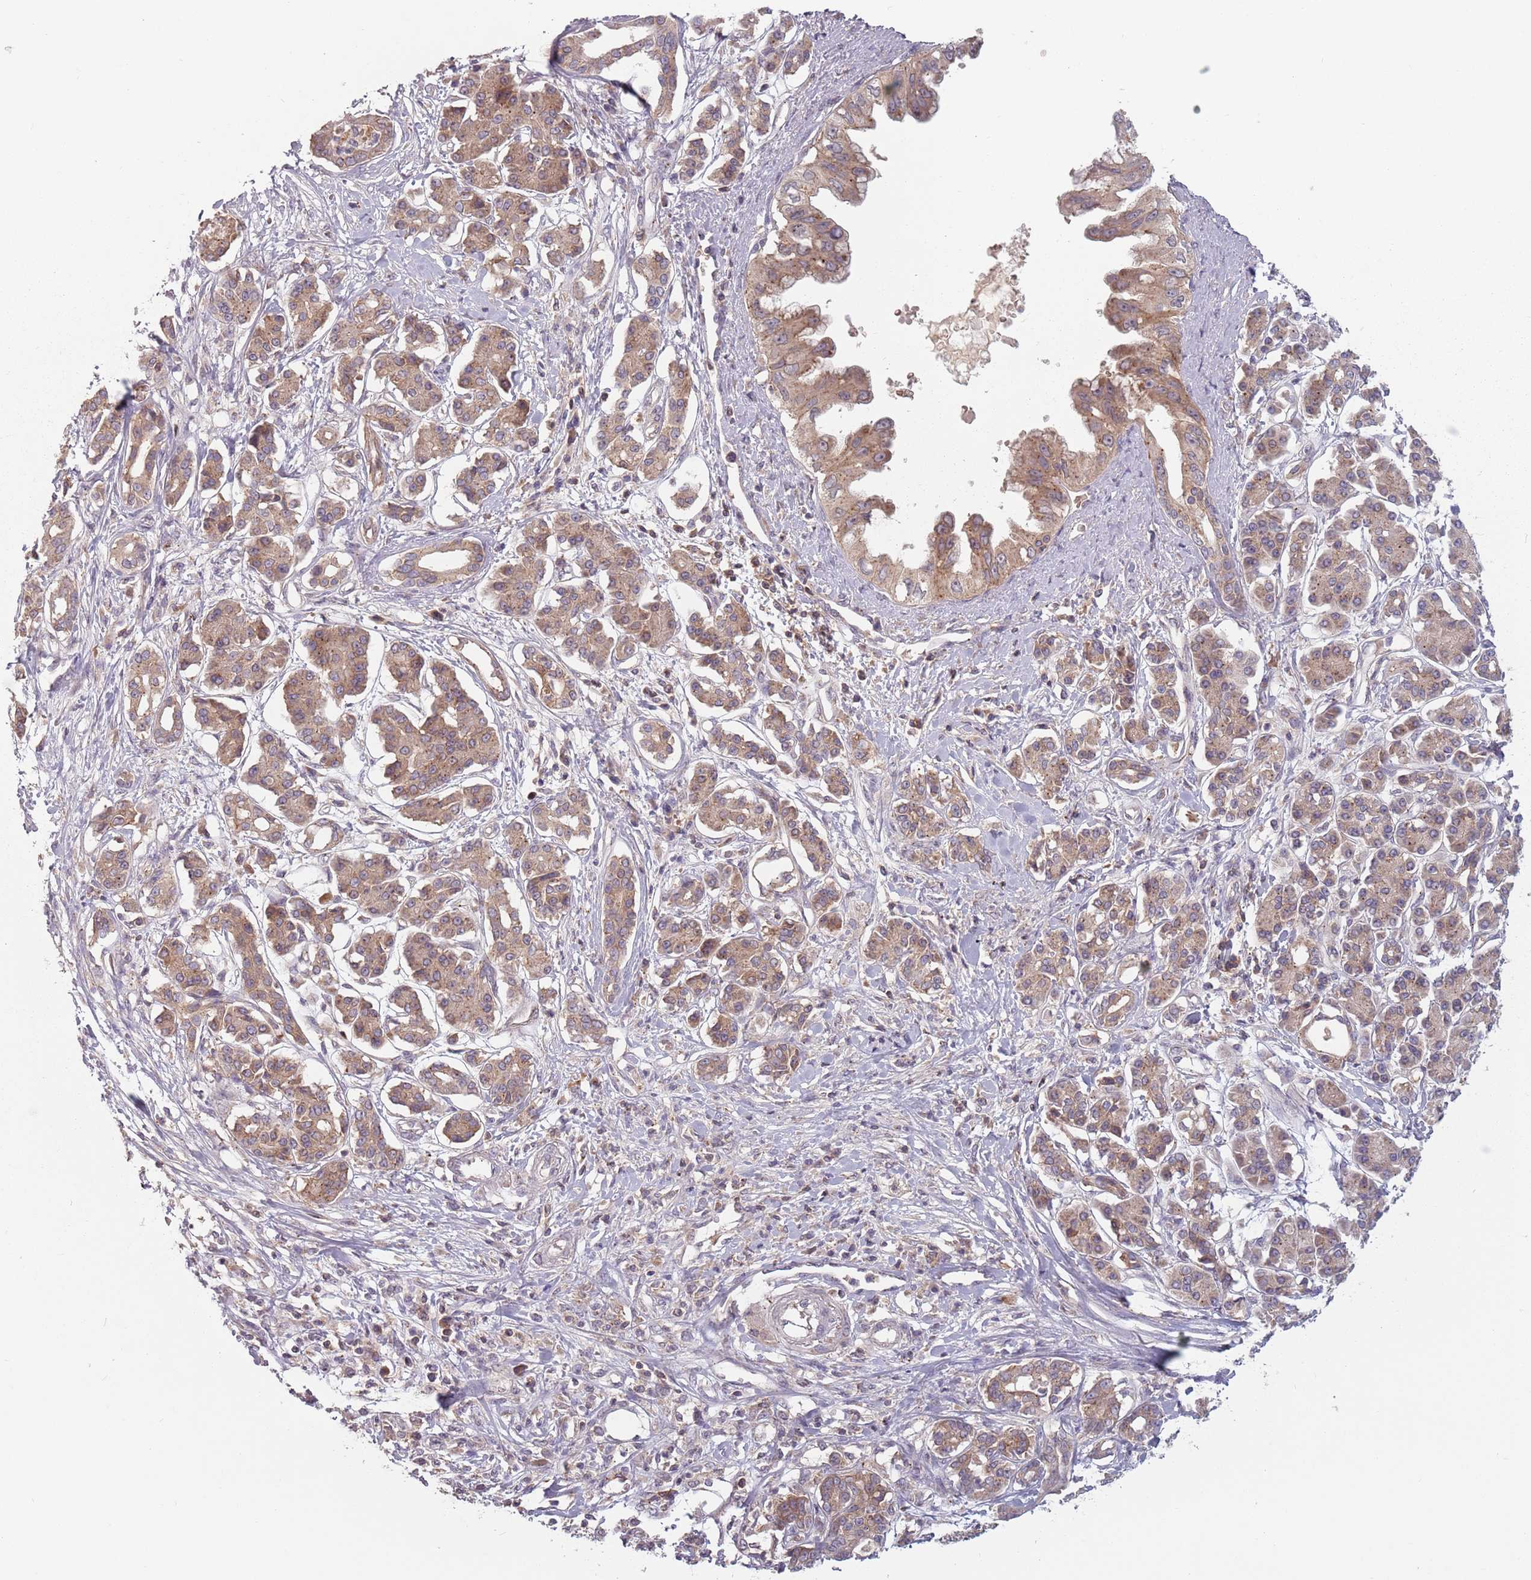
{"staining": {"intensity": "moderate", "quantity": ">75%", "location": "cytoplasmic/membranous"}, "tissue": "pancreatic cancer", "cell_type": "Tumor cells", "image_type": "cancer", "snomed": [{"axis": "morphology", "description": "Adenocarcinoma, NOS"}, {"axis": "topography", "description": "Pancreas"}], "caption": "High-power microscopy captured an IHC micrograph of pancreatic adenocarcinoma, revealing moderate cytoplasmic/membranous expression in approximately >75% of tumor cells. (Stains: DAB in brown, nuclei in blue, Microscopy: brightfield microscopy at high magnification).", "gene": "ASB13", "patient": {"sex": "female", "age": 56}}